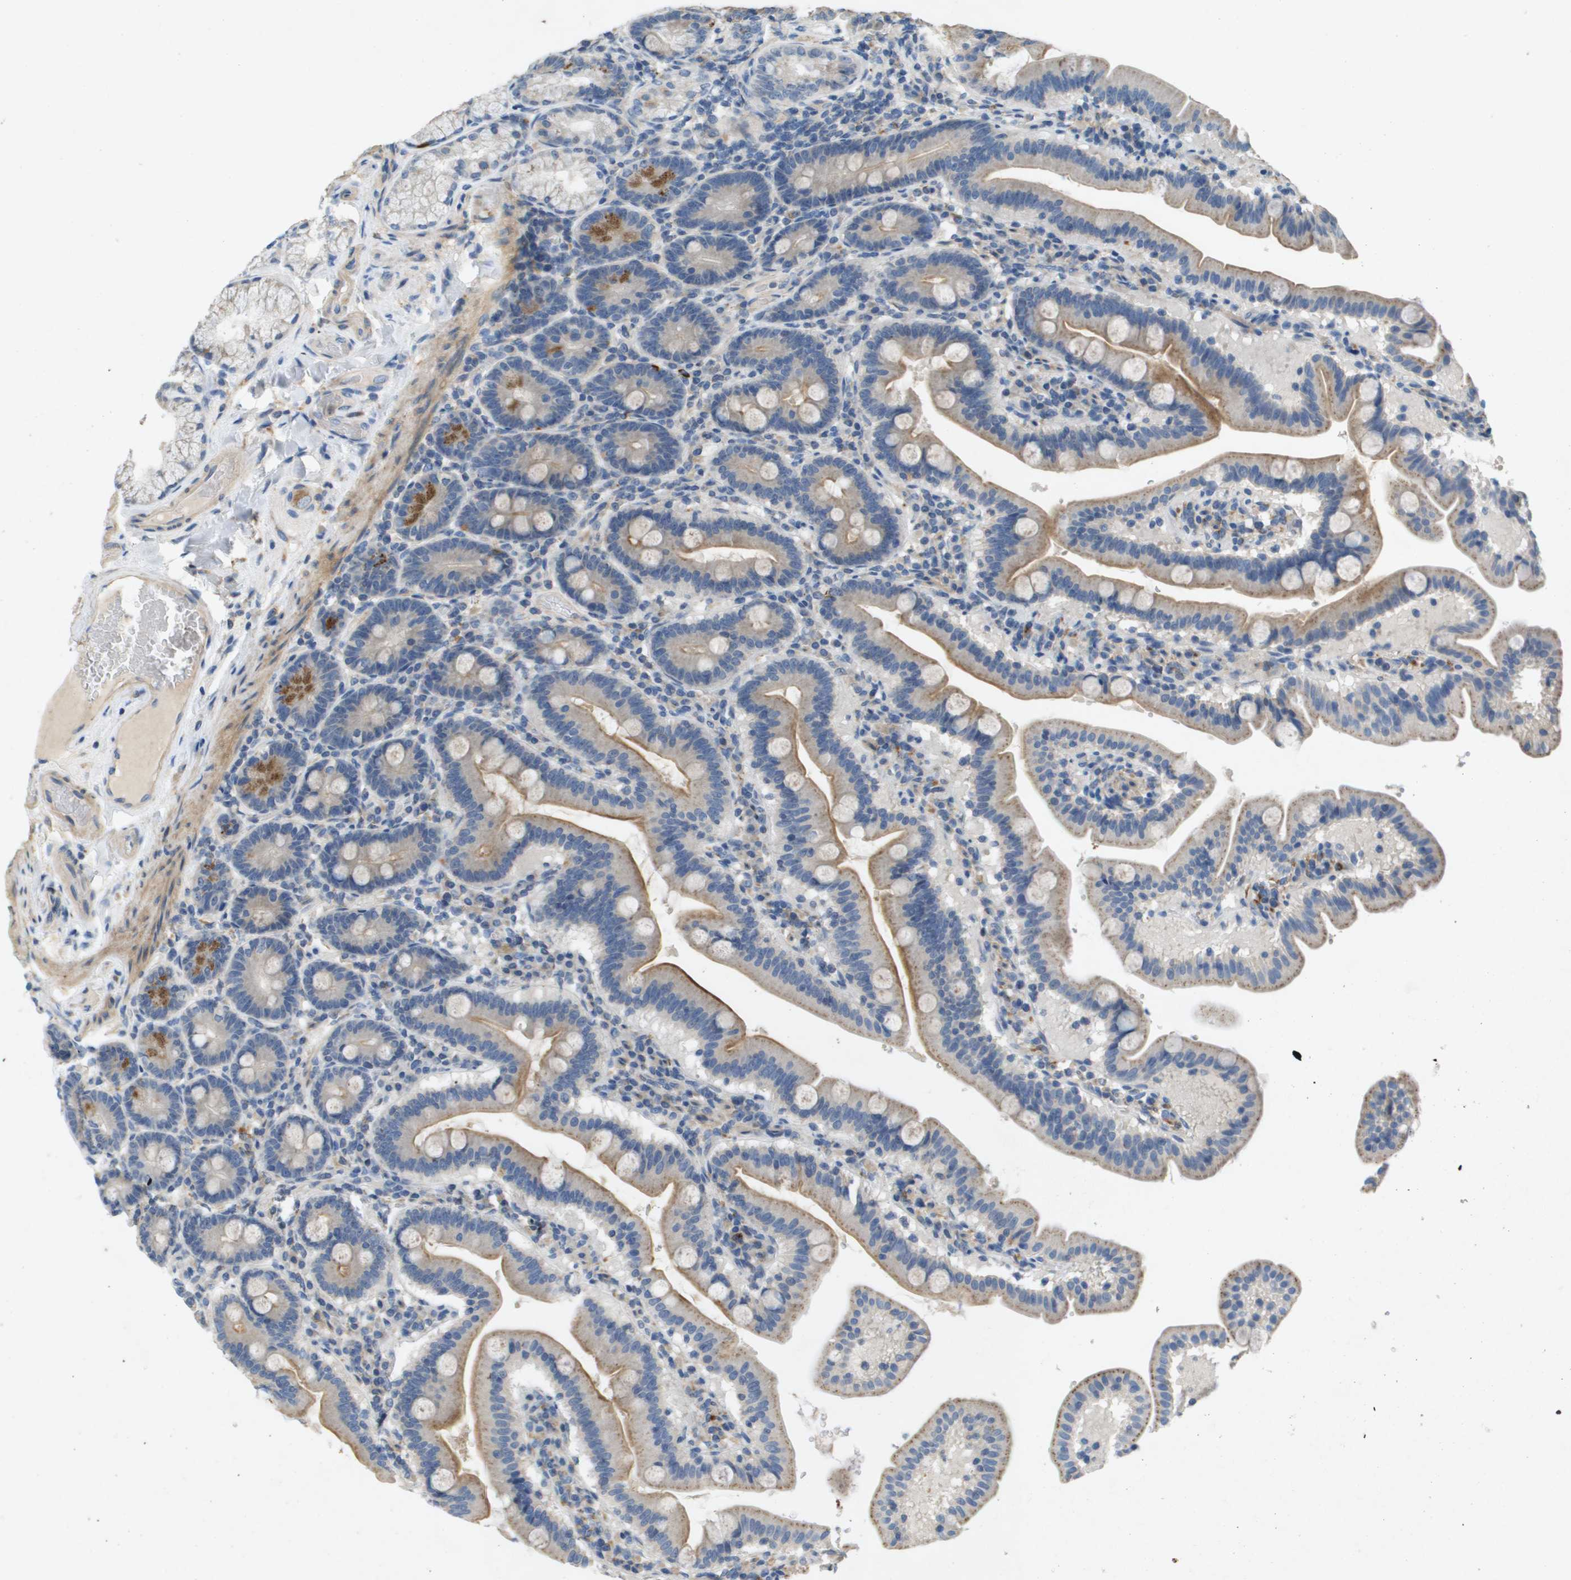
{"staining": {"intensity": "moderate", "quantity": "25%-75%", "location": "cytoplasmic/membranous"}, "tissue": "duodenum", "cell_type": "Glandular cells", "image_type": "normal", "snomed": [{"axis": "morphology", "description": "Normal tissue, NOS"}, {"axis": "topography", "description": "Duodenum"}], "caption": "Duodenum stained for a protein (brown) exhibits moderate cytoplasmic/membranous positive positivity in approximately 25%-75% of glandular cells.", "gene": "B3GNT5", "patient": {"sex": "male", "age": 54}}